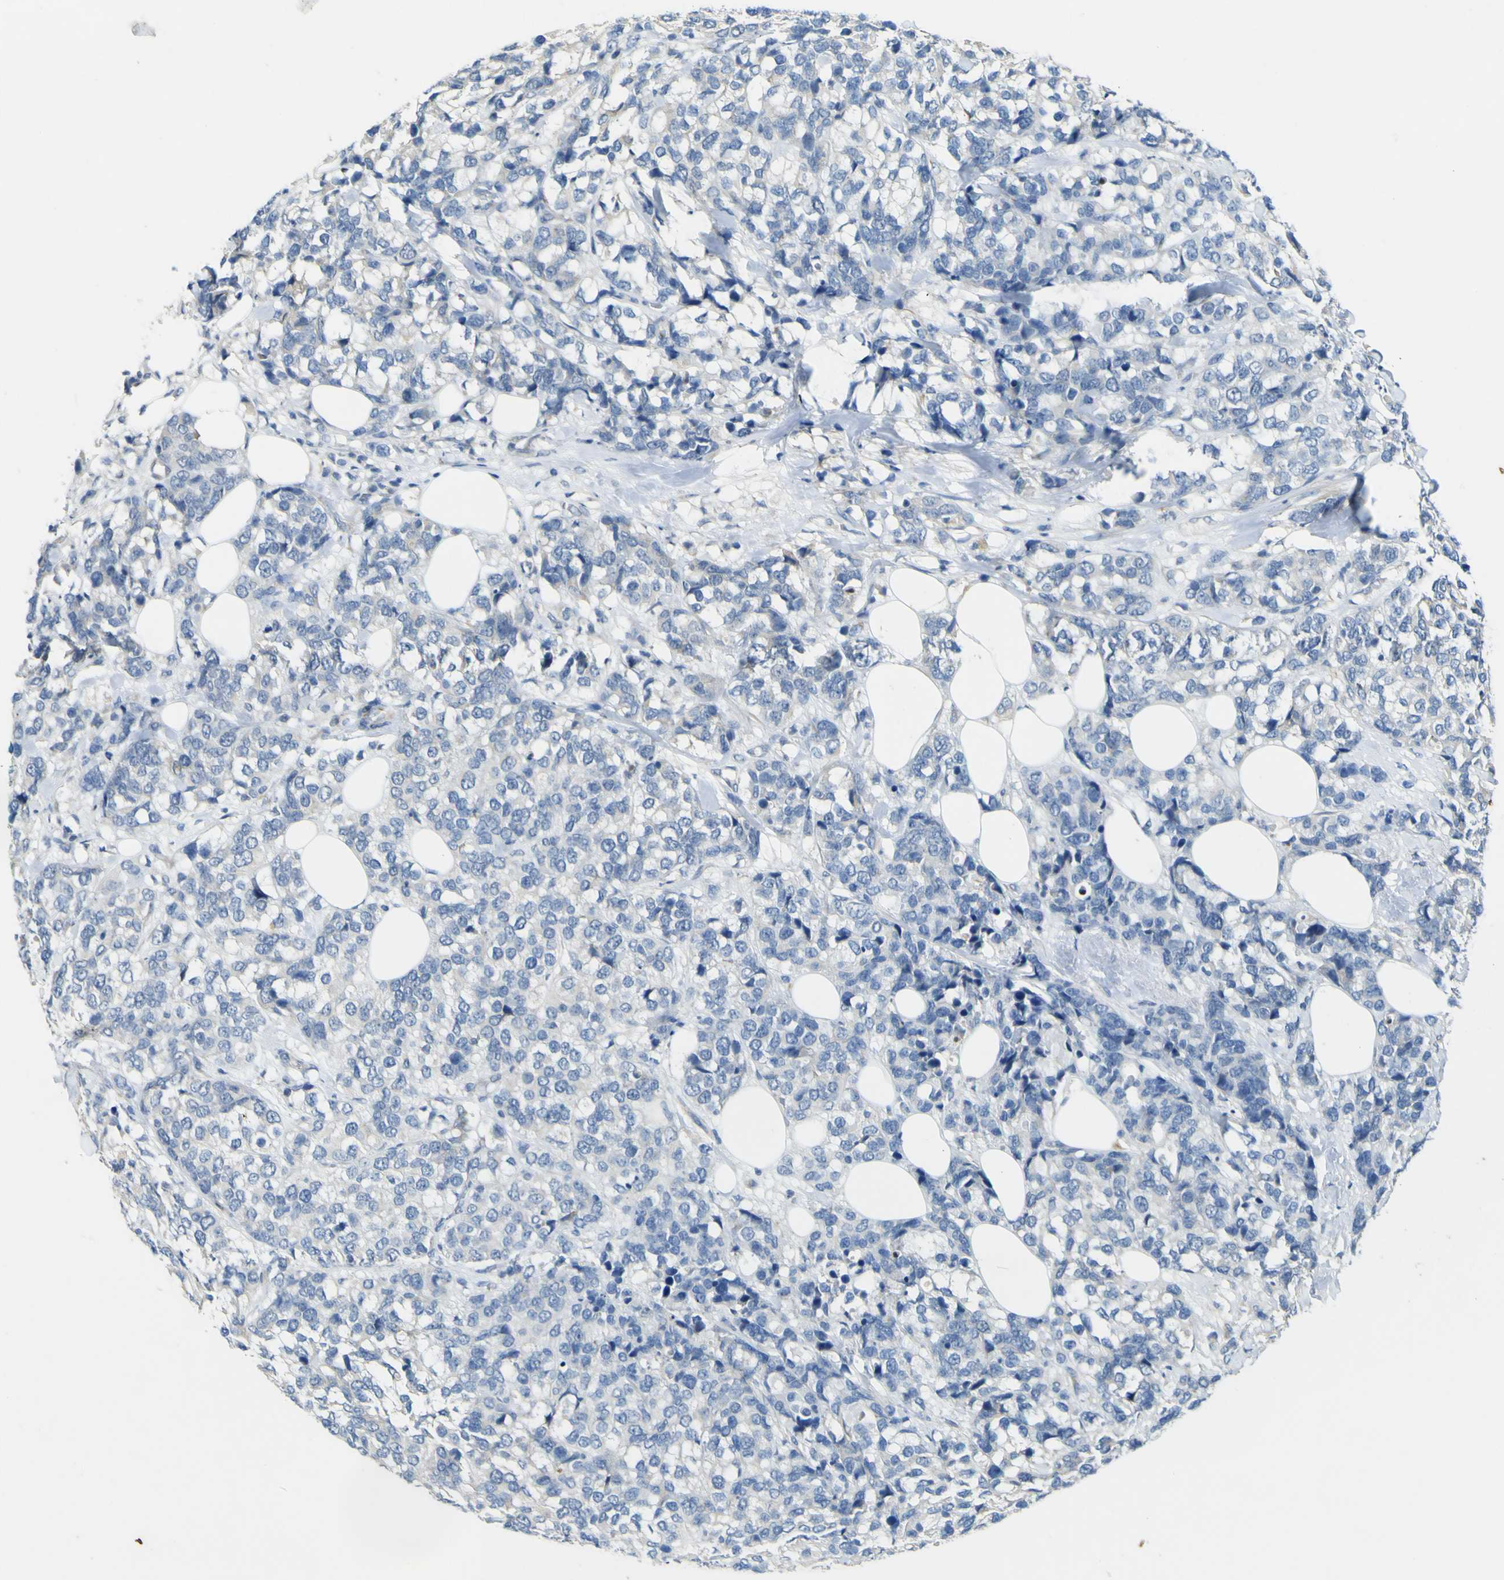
{"staining": {"intensity": "negative", "quantity": "none", "location": "none"}, "tissue": "breast cancer", "cell_type": "Tumor cells", "image_type": "cancer", "snomed": [{"axis": "morphology", "description": "Lobular carcinoma"}, {"axis": "topography", "description": "Breast"}], "caption": "The histopathology image reveals no significant staining in tumor cells of breast cancer.", "gene": "LDLR", "patient": {"sex": "female", "age": 59}}